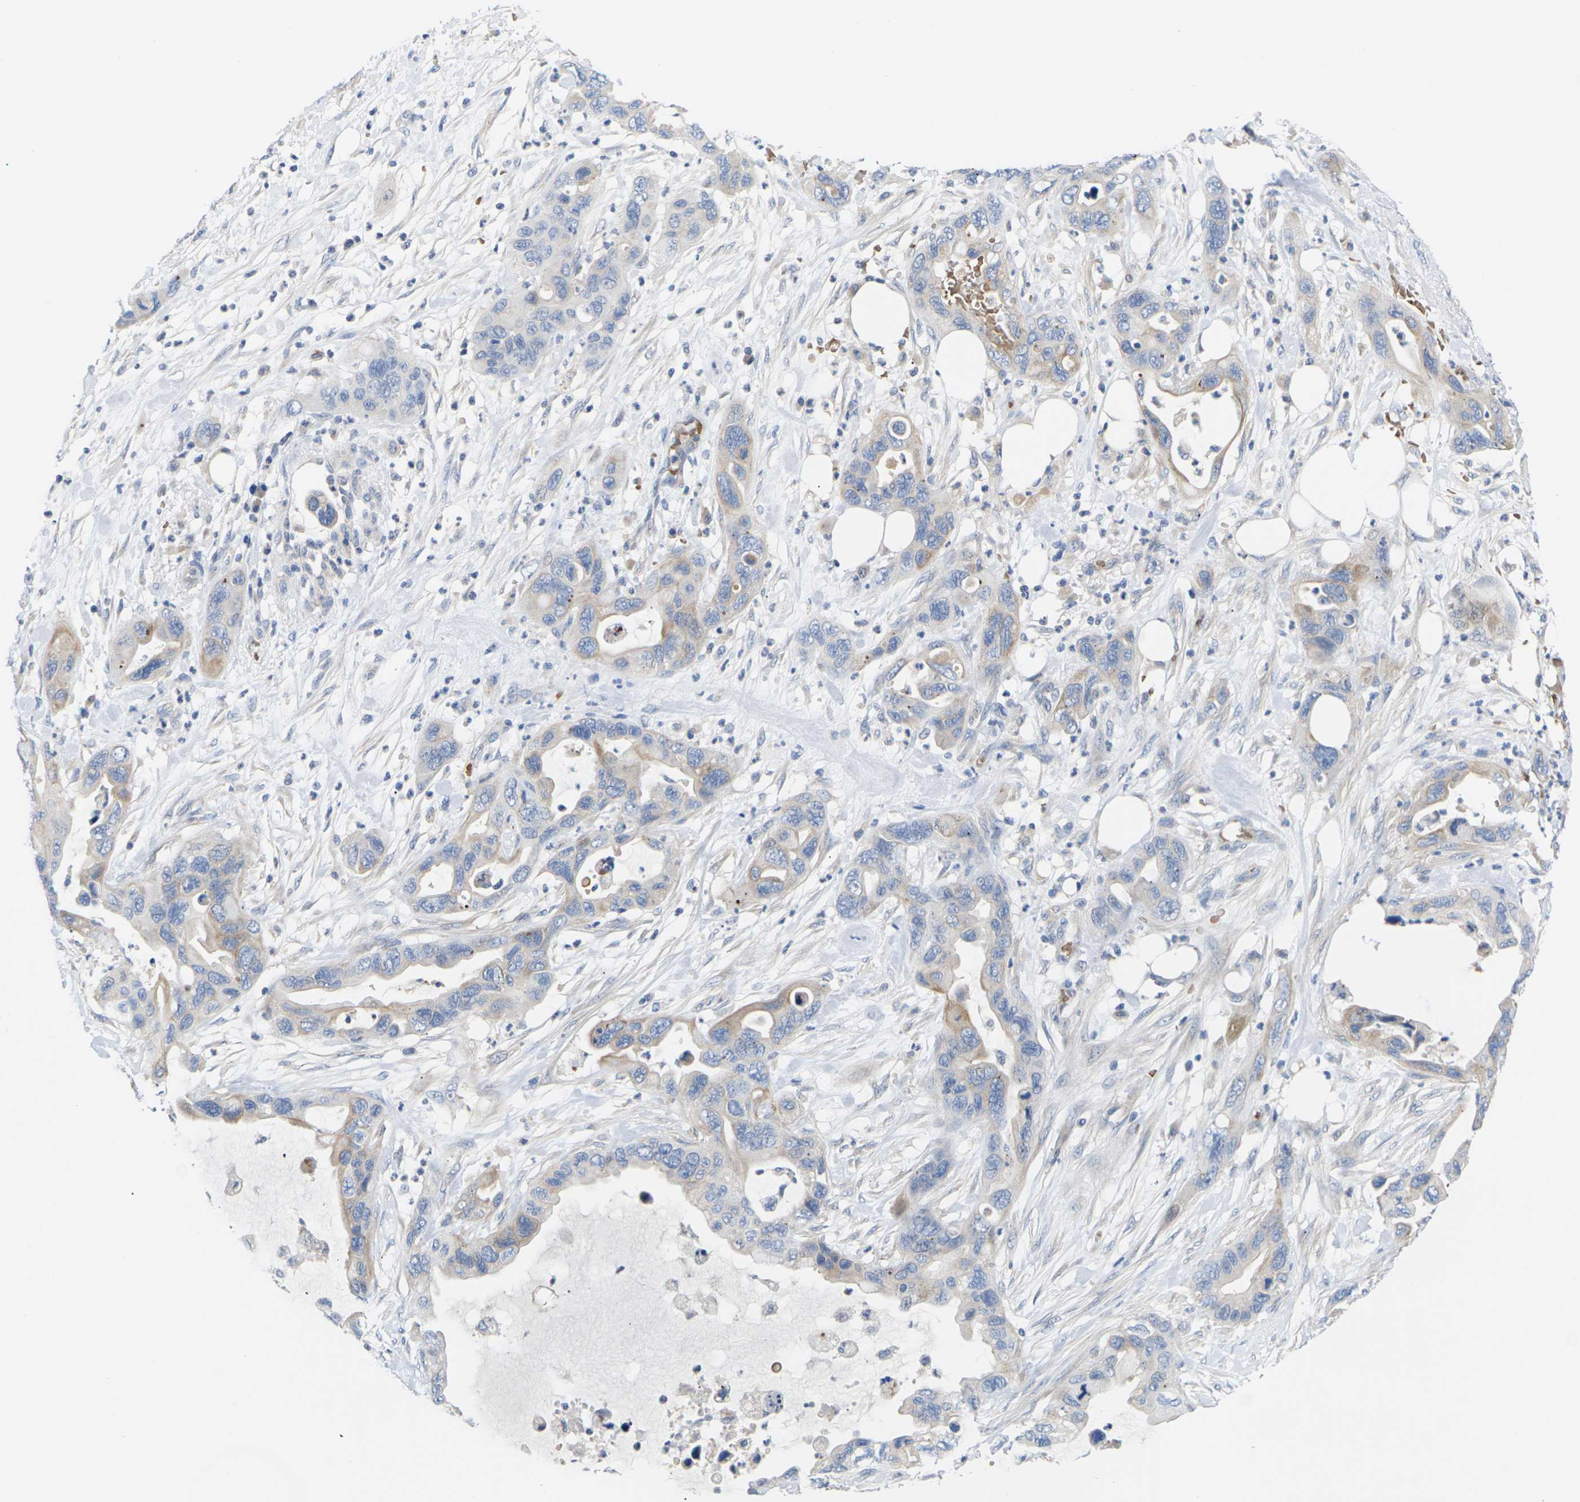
{"staining": {"intensity": "moderate", "quantity": "25%-75%", "location": "cytoplasmic/membranous"}, "tissue": "pancreatic cancer", "cell_type": "Tumor cells", "image_type": "cancer", "snomed": [{"axis": "morphology", "description": "Adenocarcinoma, NOS"}, {"axis": "topography", "description": "Pancreas"}], "caption": "Brown immunohistochemical staining in pancreatic cancer (adenocarcinoma) shows moderate cytoplasmic/membranous expression in approximately 25%-75% of tumor cells.", "gene": "TMCO4", "patient": {"sex": "female", "age": 71}}